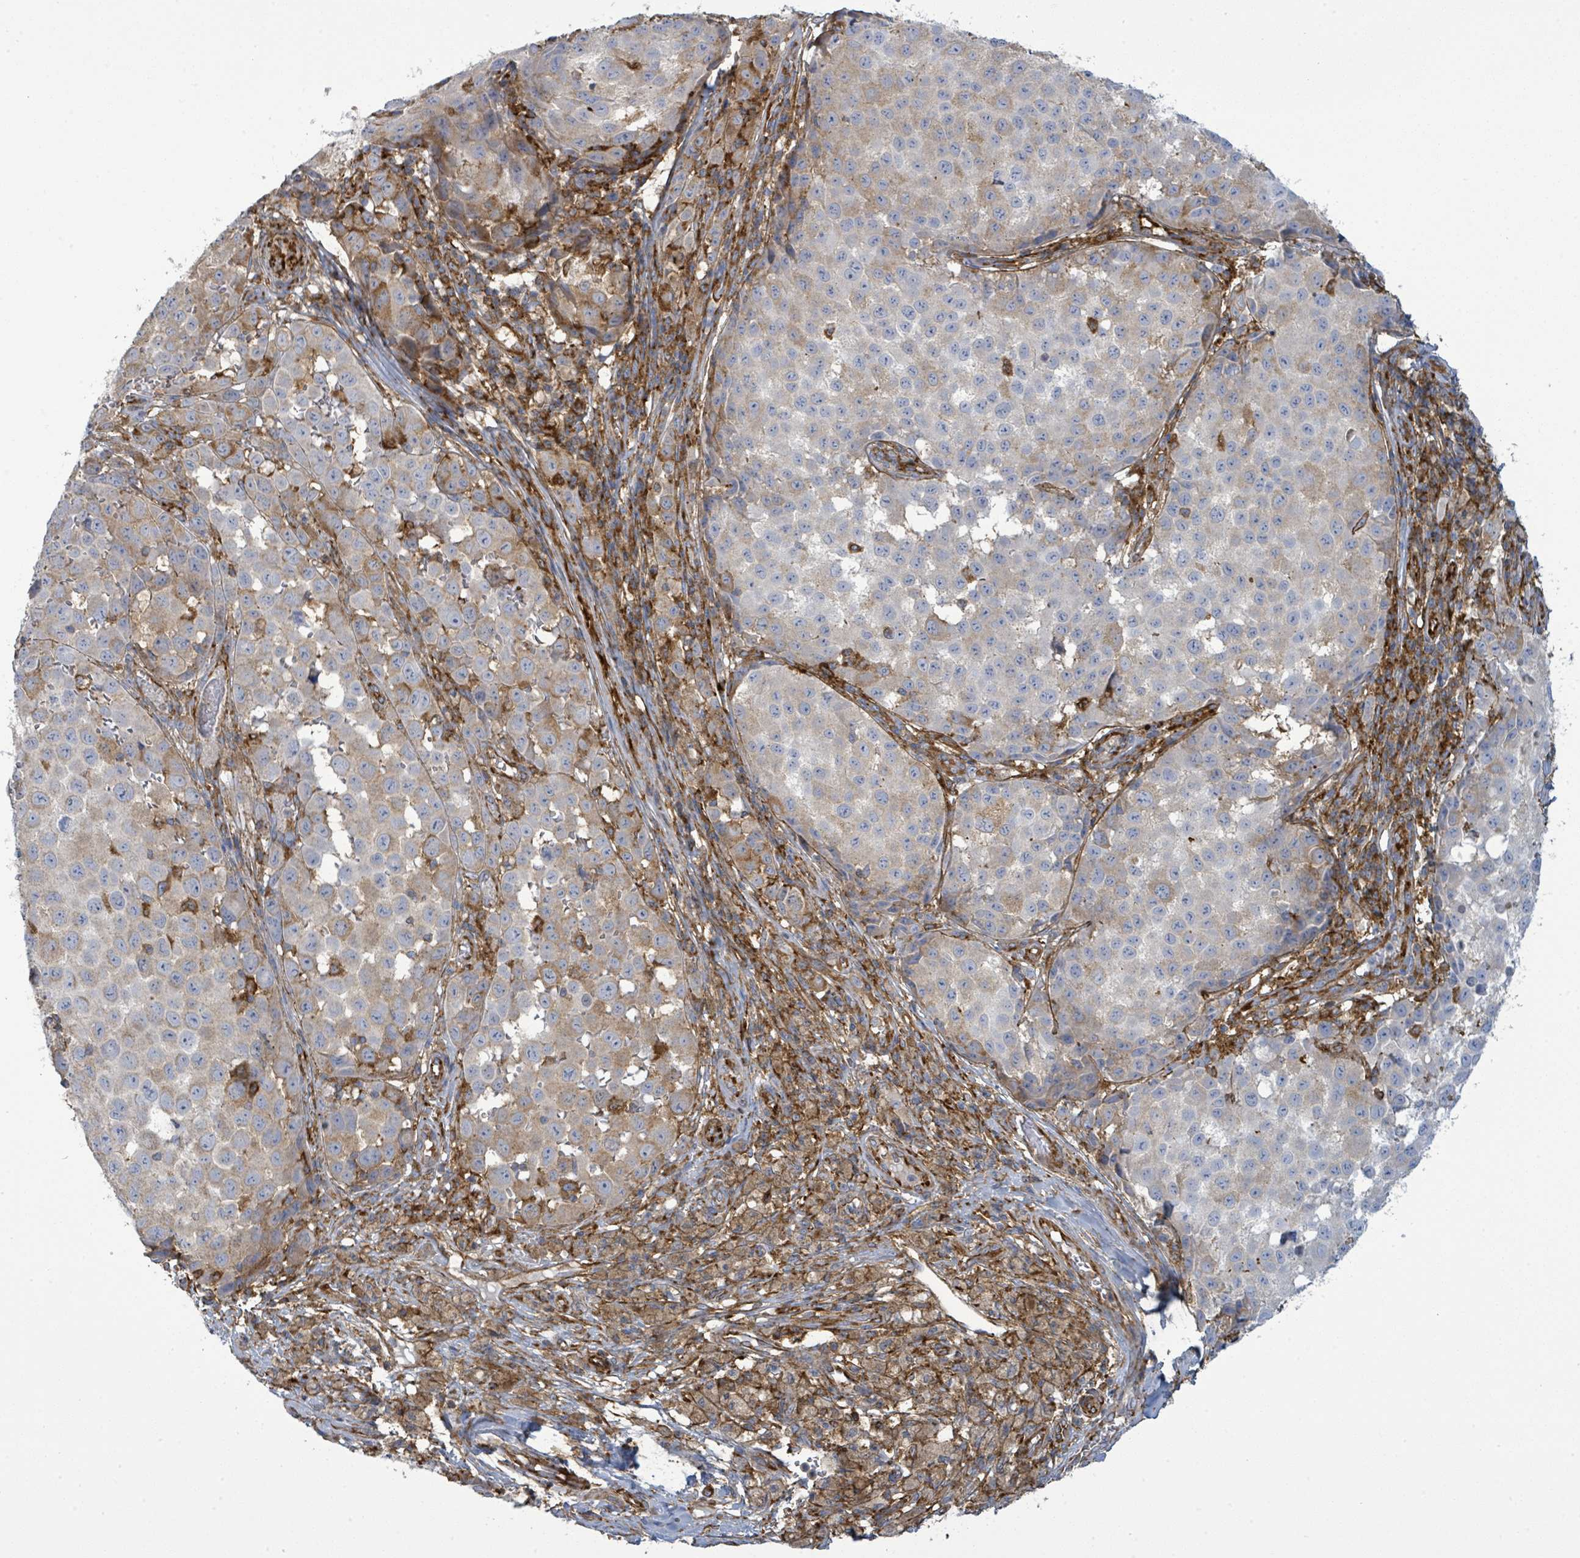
{"staining": {"intensity": "weak", "quantity": "<25%", "location": "cytoplasmic/membranous"}, "tissue": "melanoma", "cell_type": "Tumor cells", "image_type": "cancer", "snomed": [{"axis": "morphology", "description": "Malignant melanoma, NOS"}, {"axis": "topography", "description": "Skin"}], "caption": "DAB (3,3'-diaminobenzidine) immunohistochemical staining of malignant melanoma reveals no significant staining in tumor cells.", "gene": "EGFL7", "patient": {"sex": "male", "age": 64}}